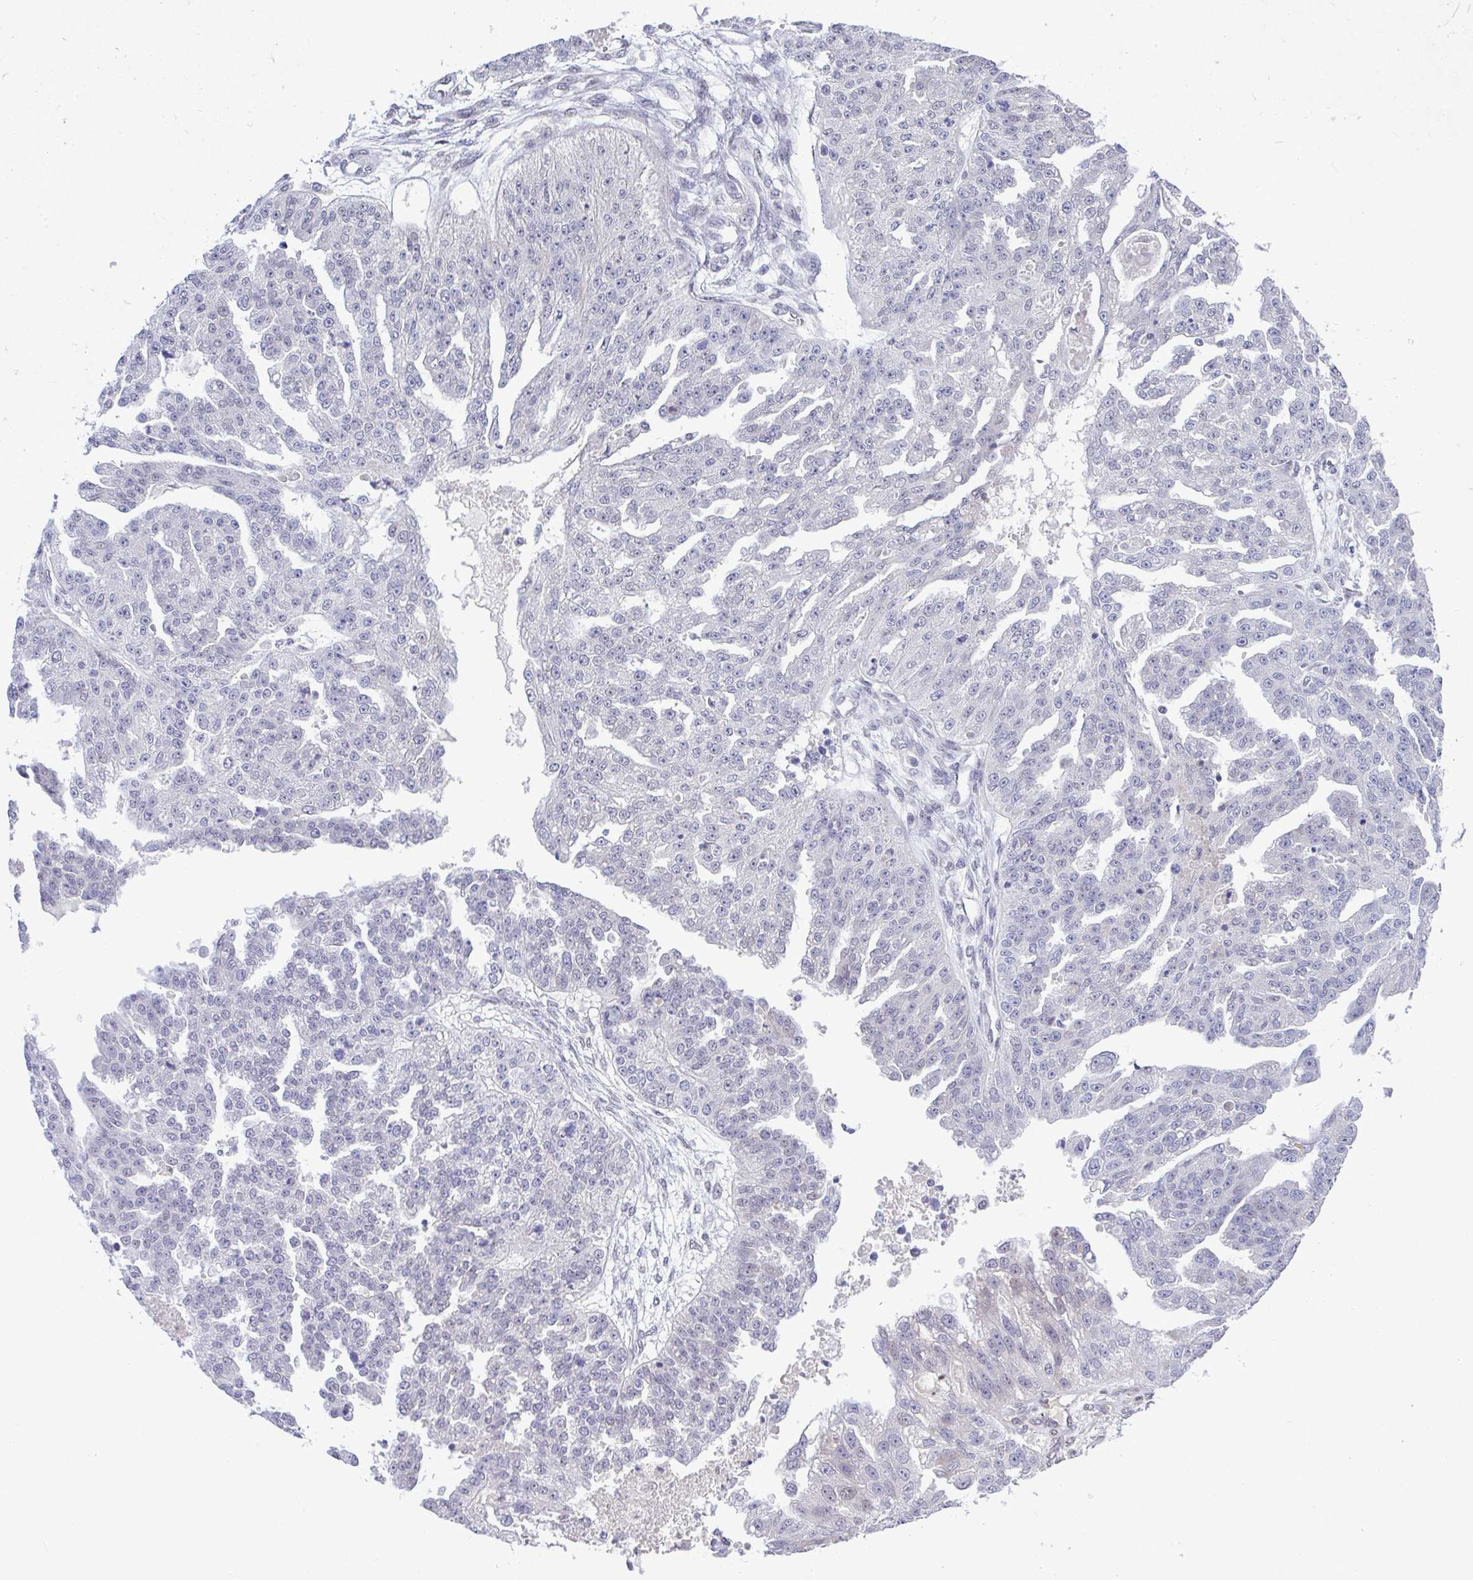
{"staining": {"intensity": "negative", "quantity": "none", "location": "none"}, "tissue": "ovarian cancer", "cell_type": "Tumor cells", "image_type": "cancer", "snomed": [{"axis": "morphology", "description": "Cystadenocarcinoma, serous, NOS"}, {"axis": "topography", "description": "Ovary"}], "caption": "An image of ovarian cancer stained for a protein displays no brown staining in tumor cells.", "gene": "C9orf64", "patient": {"sex": "female", "age": 58}}